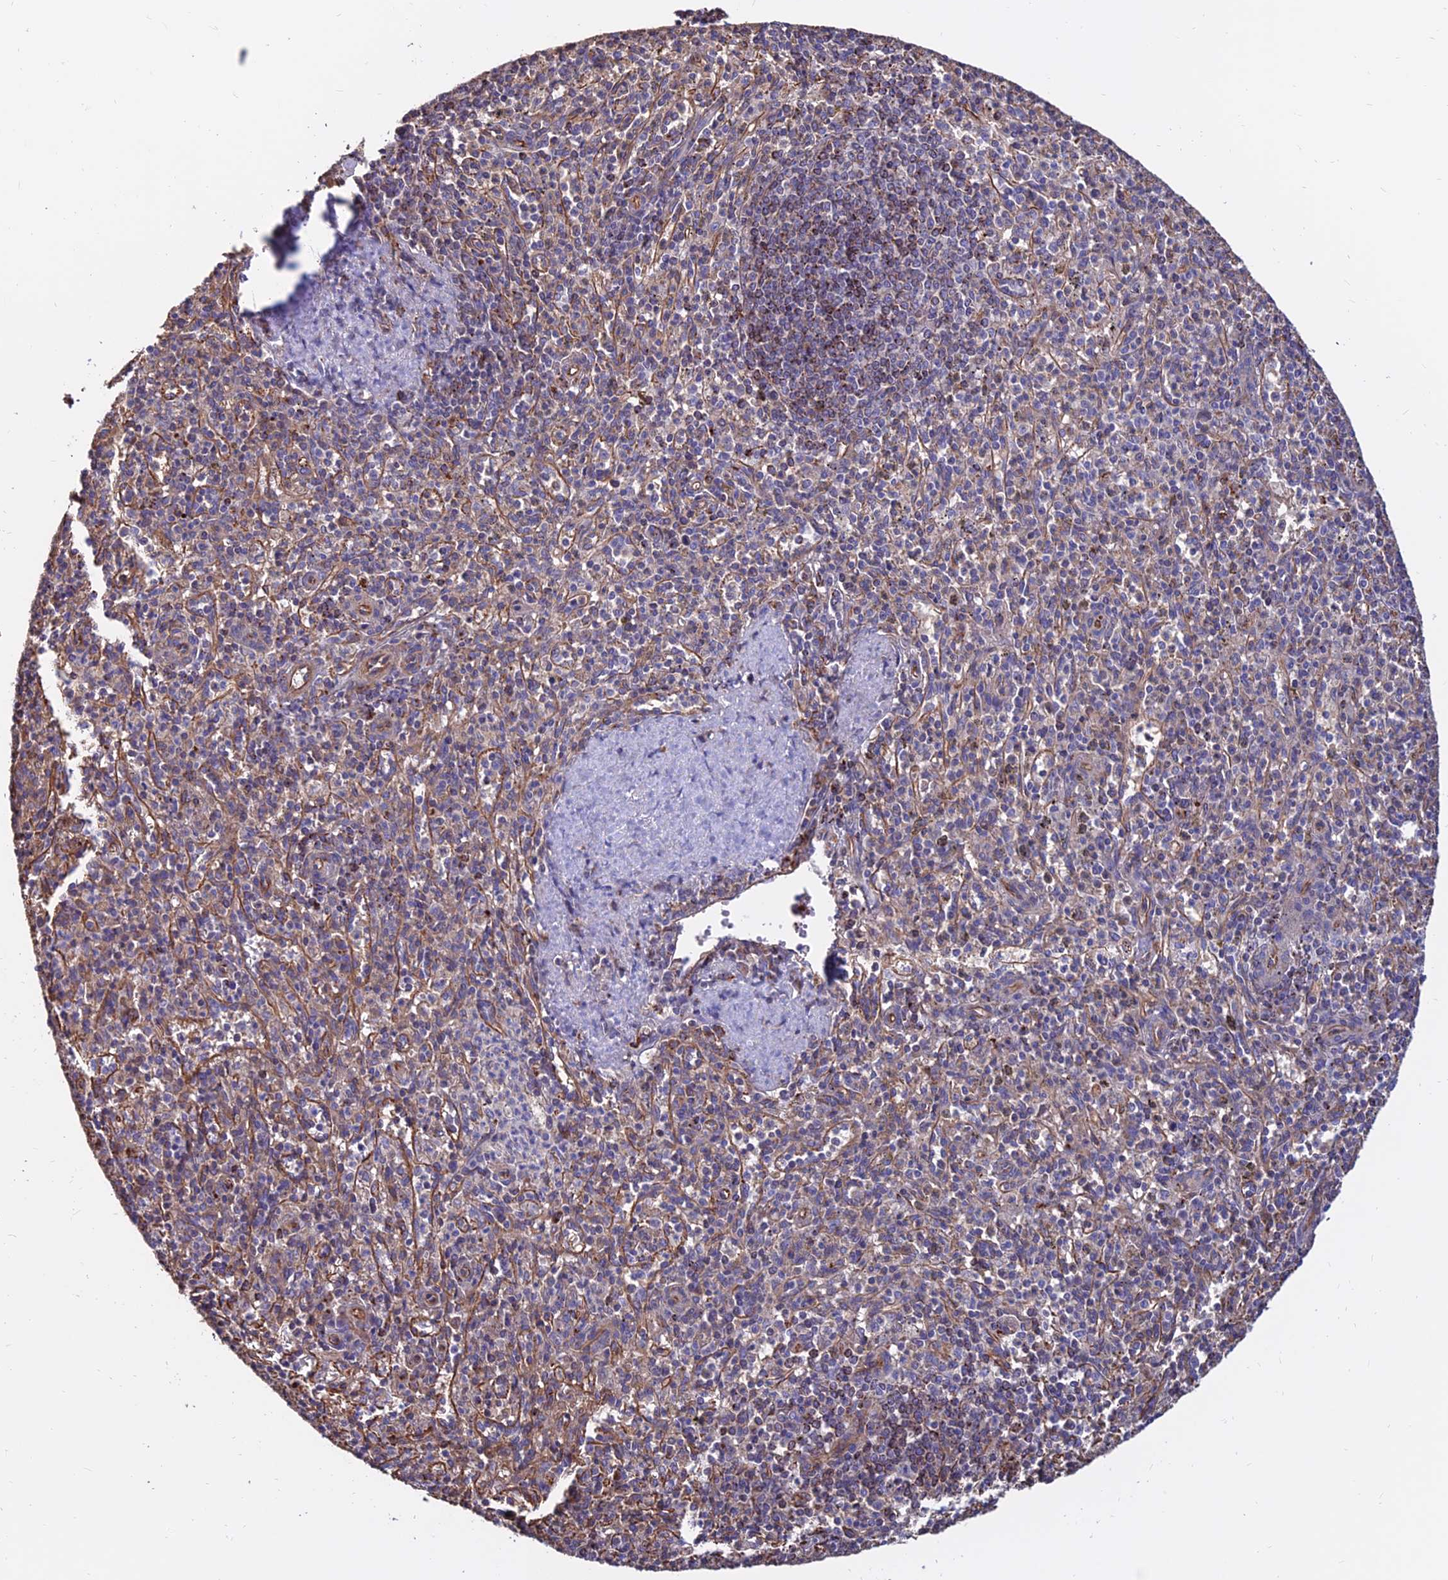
{"staining": {"intensity": "negative", "quantity": "none", "location": "none"}, "tissue": "spleen", "cell_type": "Cells in red pulp", "image_type": "normal", "snomed": [{"axis": "morphology", "description": "Normal tissue, NOS"}, {"axis": "topography", "description": "Spleen"}], "caption": "An immunohistochemistry (IHC) micrograph of benign spleen is shown. There is no staining in cells in red pulp of spleen. Nuclei are stained in blue.", "gene": "CDK18", "patient": {"sex": "male", "age": 72}}